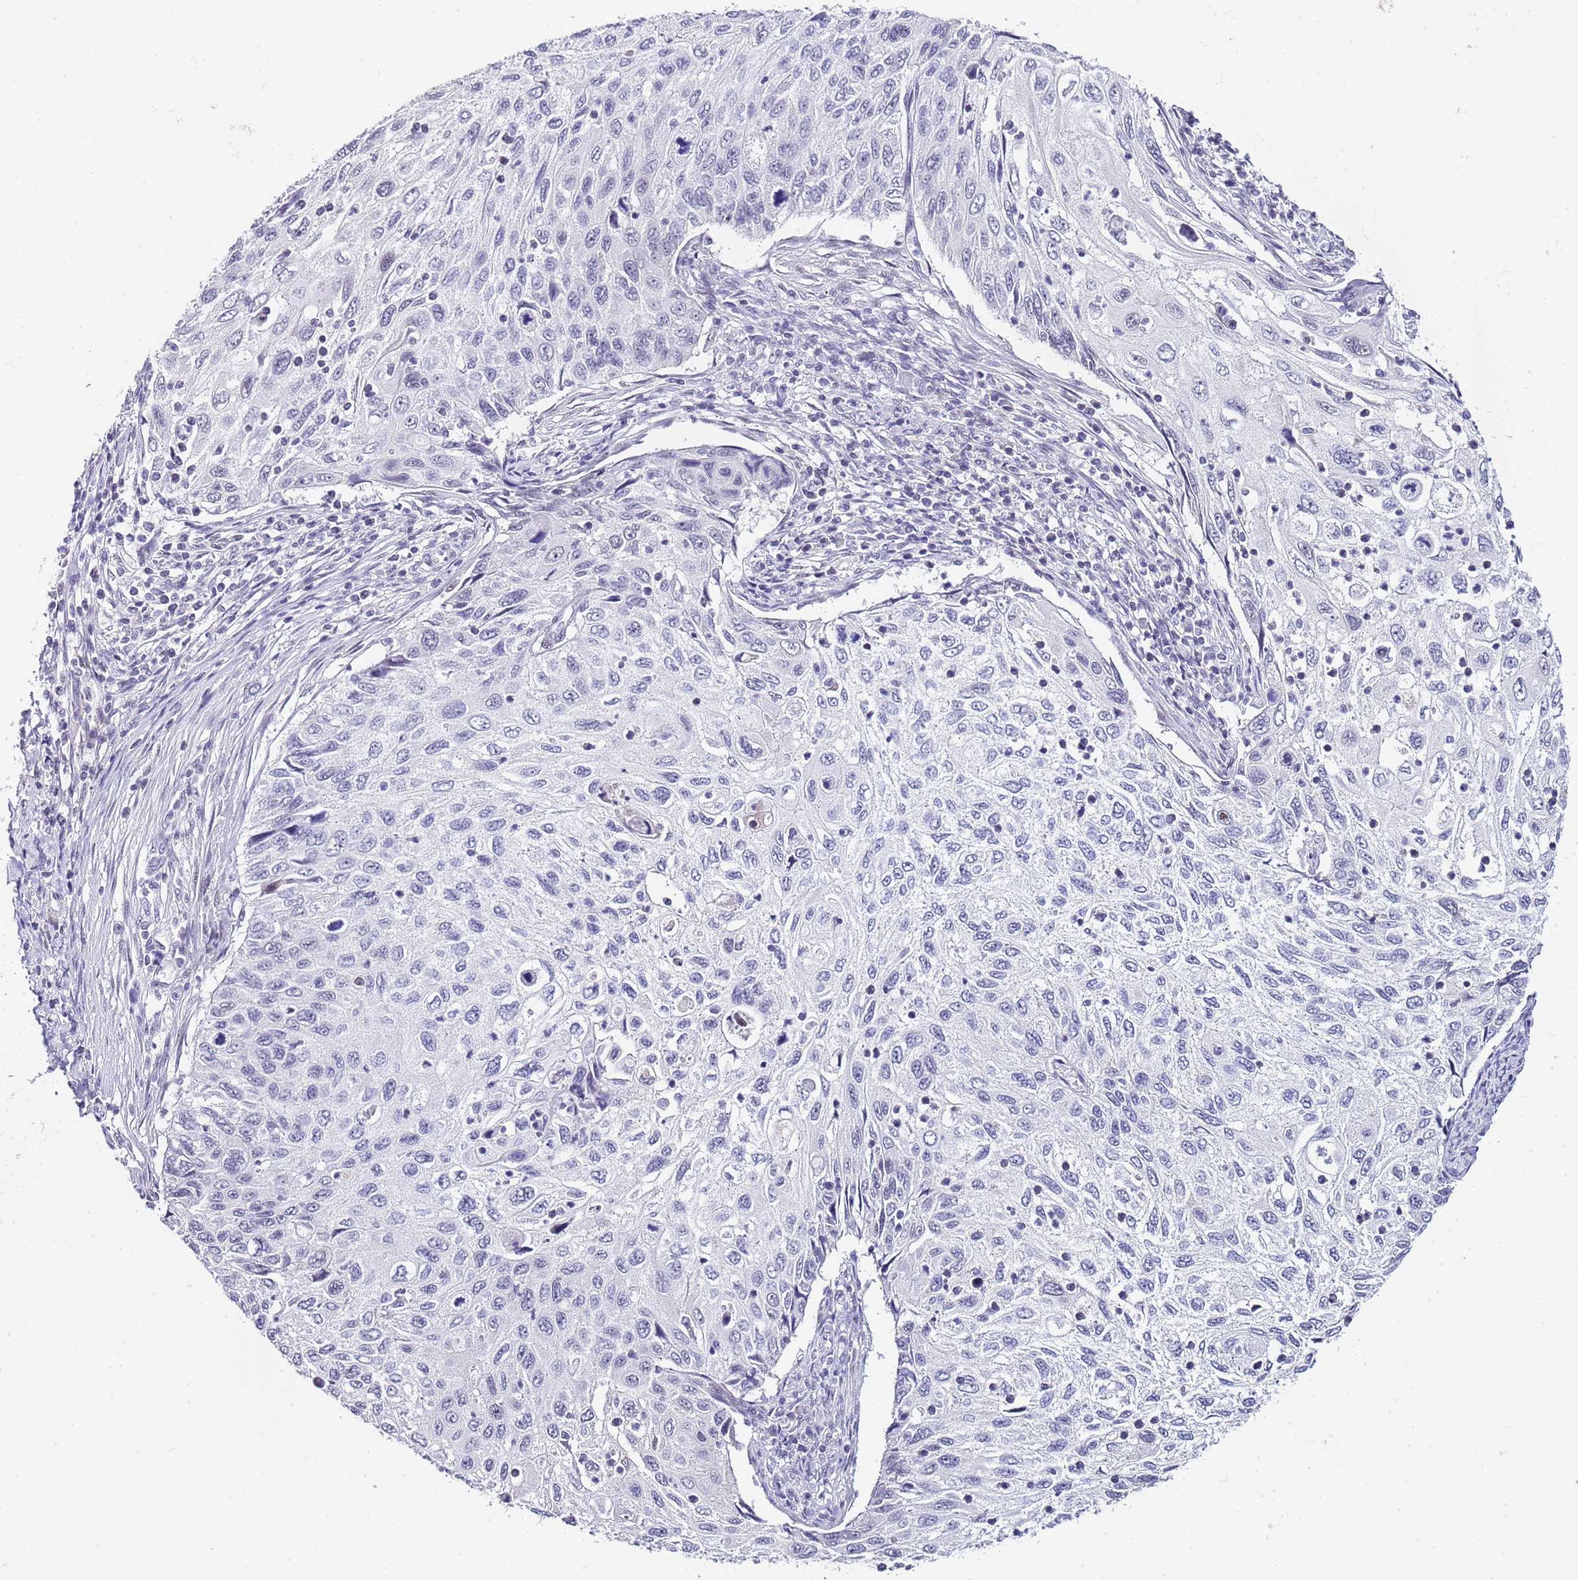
{"staining": {"intensity": "negative", "quantity": "none", "location": "none"}, "tissue": "cervical cancer", "cell_type": "Tumor cells", "image_type": "cancer", "snomed": [{"axis": "morphology", "description": "Squamous cell carcinoma, NOS"}, {"axis": "topography", "description": "Cervix"}], "caption": "Tumor cells show no significant staining in squamous cell carcinoma (cervical).", "gene": "NOP56", "patient": {"sex": "female", "age": 70}}